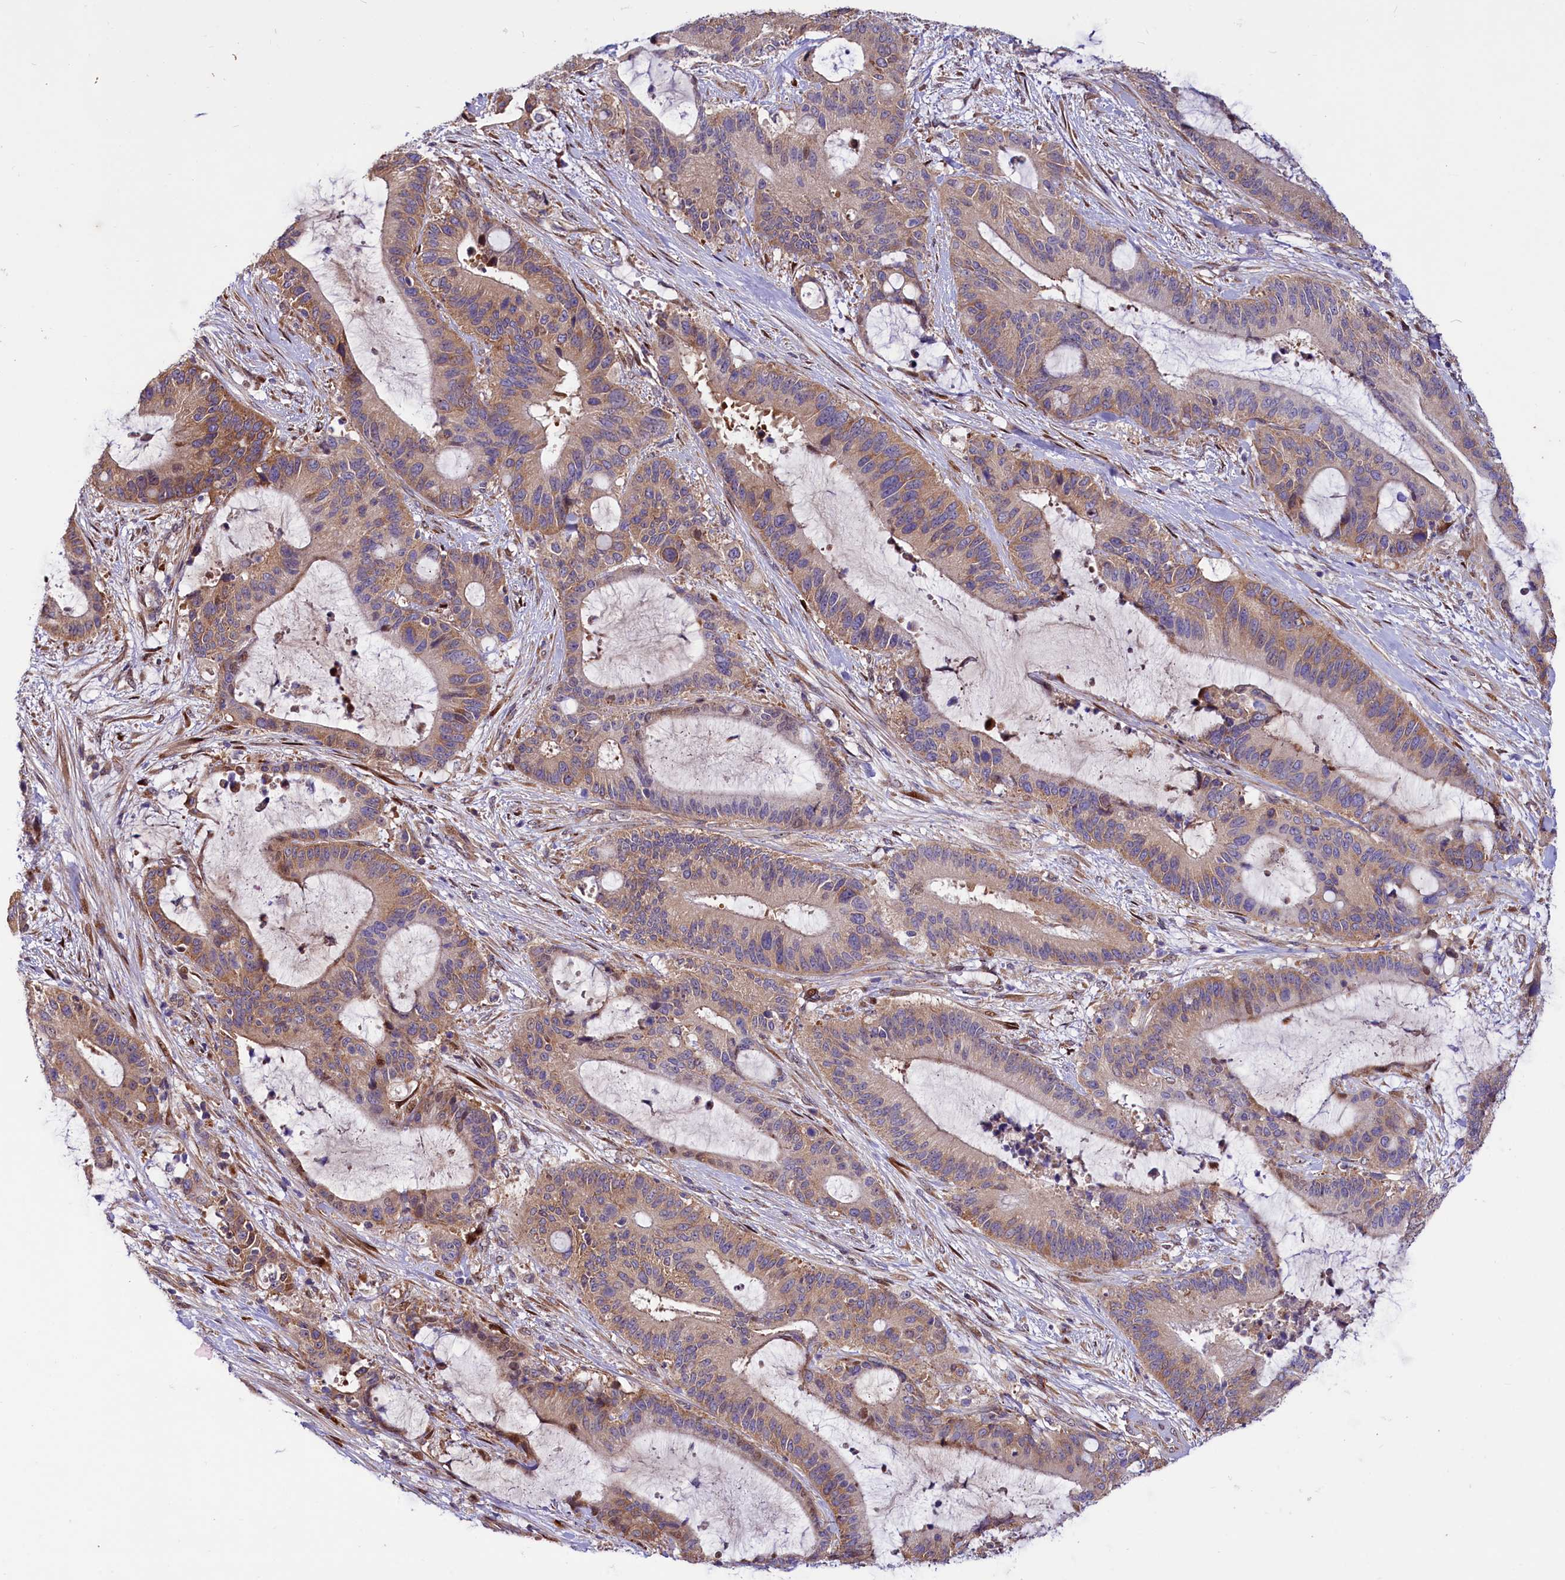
{"staining": {"intensity": "moderate", "quantity": ">75%", "location": "cytoplasmic/membranous,nuclear"}, "tissue": "liver cancer", "cell_type": "Tumor cells", "image_type": "cancer", "snomed": [{"axis": "morphology", "description": "Normal tissue, NOS"}, {"axis": "morphology", "description": "Cholangiocarcinoma"}, {"axis": "topography", "description": "Liver"}, {"axis": "topography", "description": "Peripheral nerve tissue"}], "caption": "Protein staining demonstrates moderate cytoplasmic/membranous and nuclear staining in approximately >75% of tumor cells in liver cancer (cholangiocarcinoma).", "gene": "PDZRN3", "patient": {"sex": "female", "age": 73}}